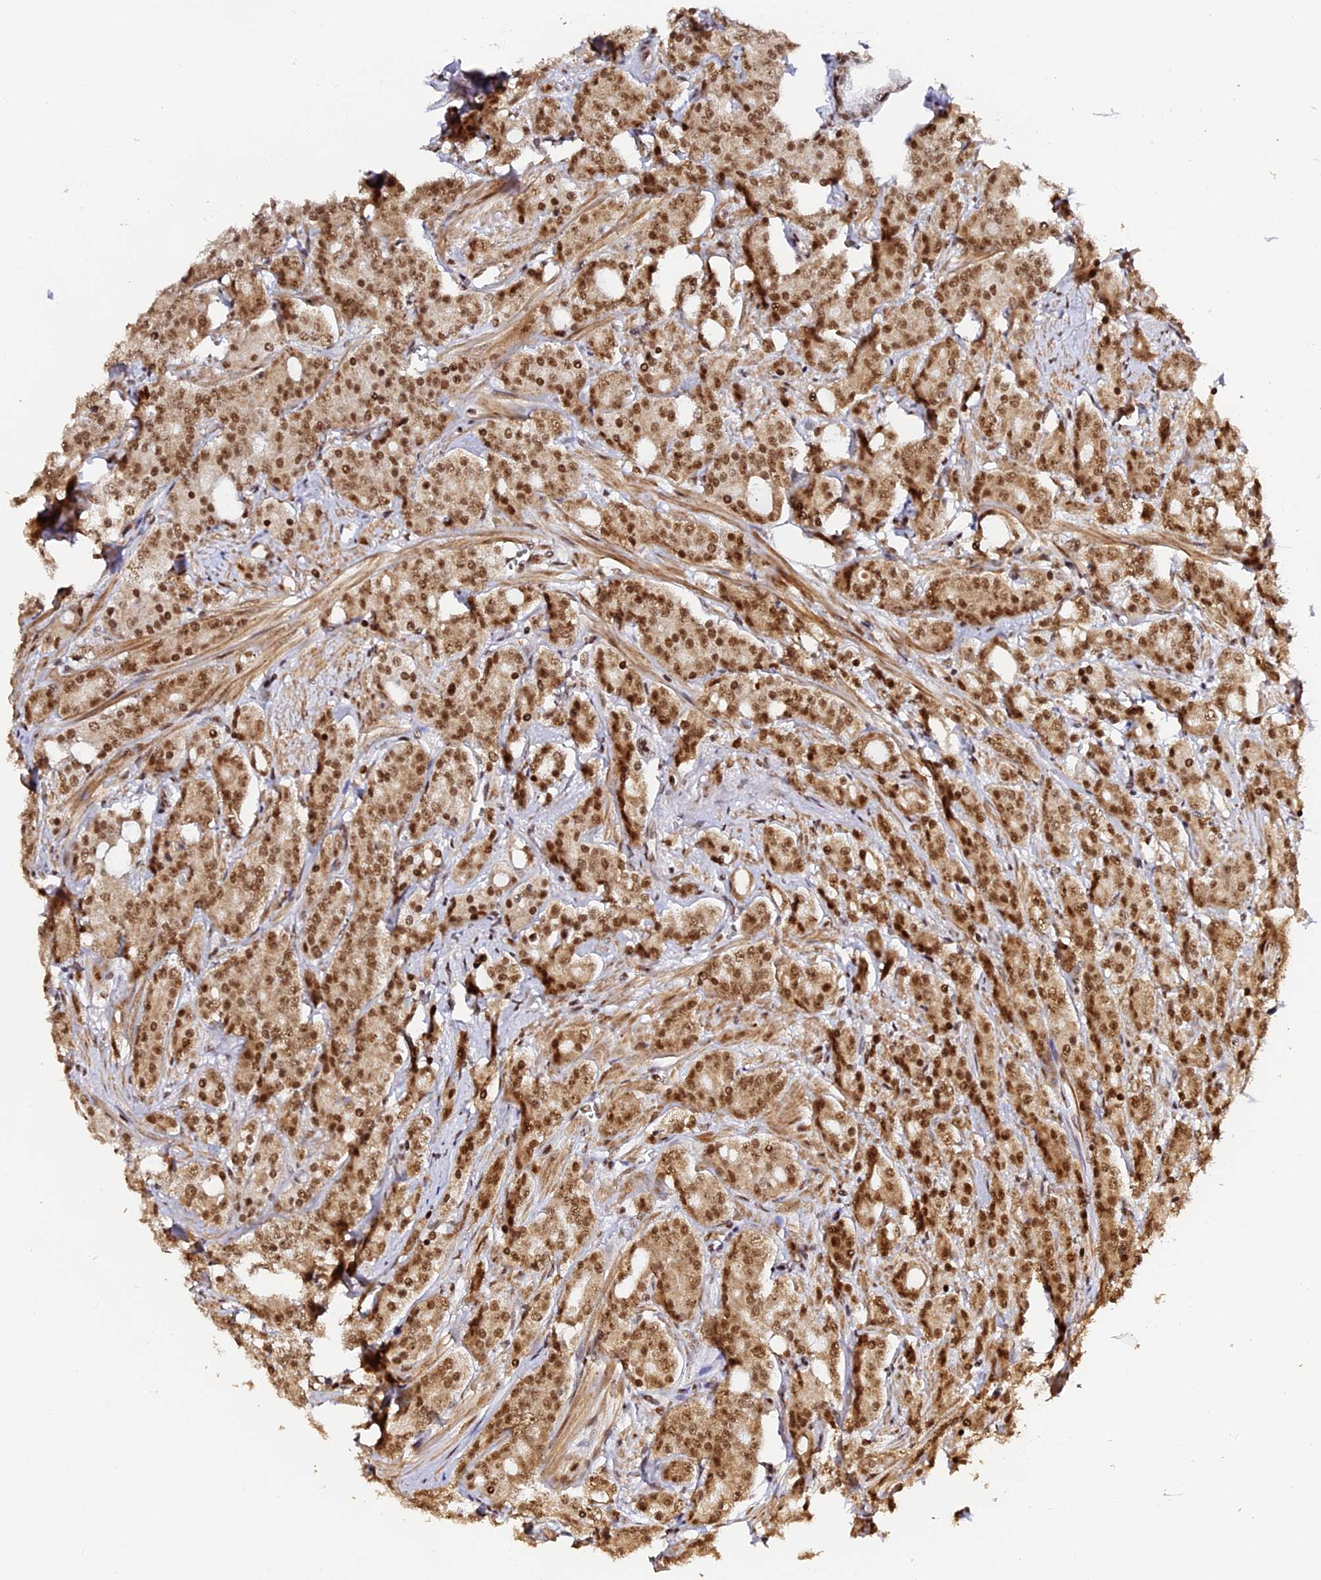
{"staining": {"intensity": "moderate", "quantity": ">75%", "location": "cytoplasmic/membranous,nuclear"}, "tissue": "prostate cancer", "cell_type": "Tumor cells", "image_type": "cancer", "snomed": [{"axis": "morphology", "description": "Adenocarcinoma, High grade"}, {"axis": "topography", "description": "Prostate"}], "caption": "Protein staining by immunohistochemistry reveals moderate cytoplasmic/membranous and nuclear positivity in about >75% of tumor cells in prostate cancer. (IHC, brightfield microscopy, high magnification).", "gene": "MCRS1", "patient": {"sex": "male", "age": 62}}